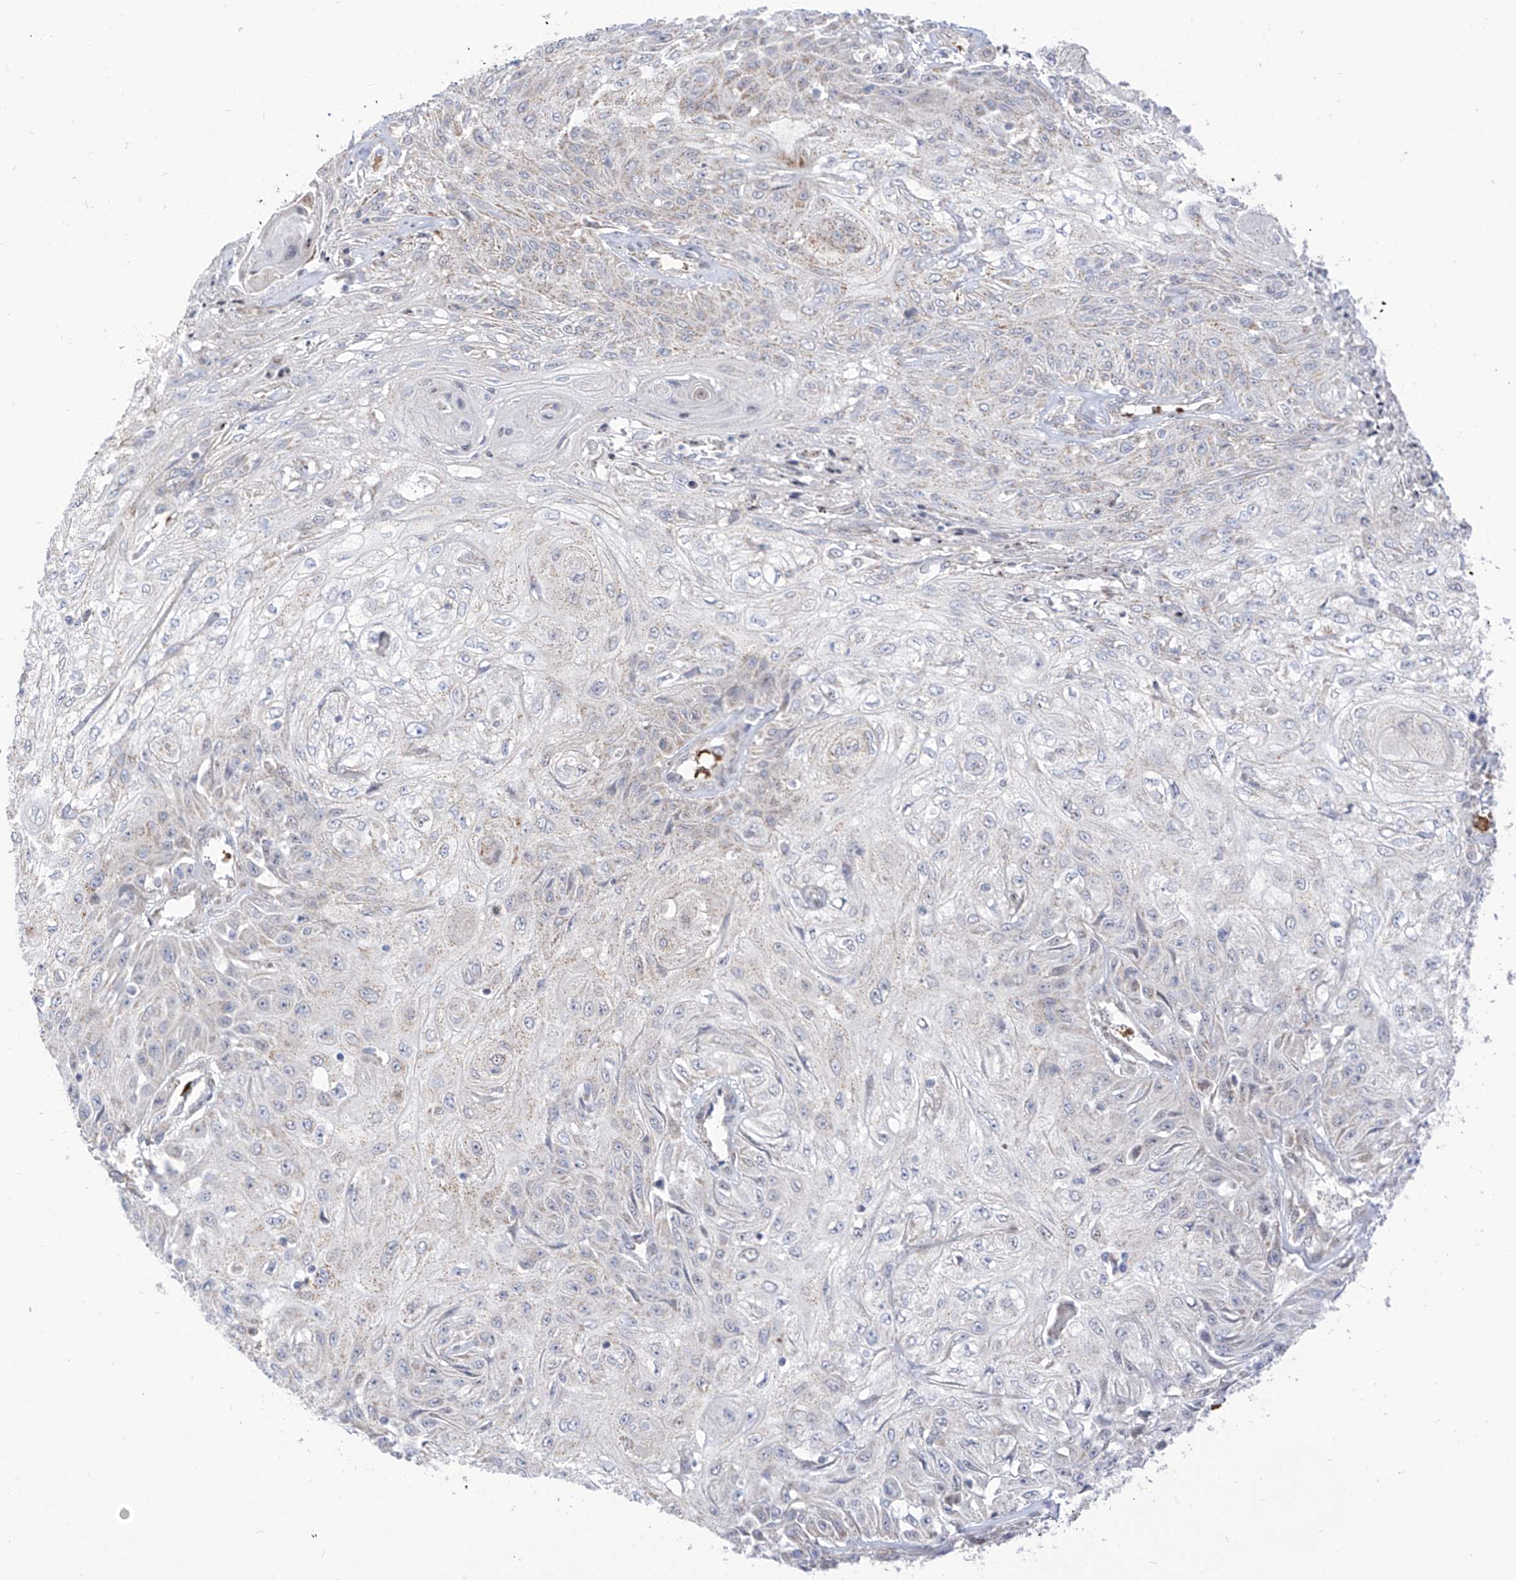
{"staining": {"intensity": "negative", "quantity": "none", "location": "none"}, "tissue": "skin cancer", "cell_type": "Tumor cells", "image_type": "cancer", "snomed": [{"axis": "morphology", "description": "Squamous cell carcinoma, NOS"}, {"axis": "morphology", "description": "Squamous cell carcinoma, metastatic, NOS"}, {"axis": "topography", "description": "Skin"}, {"axis": "topography", "description": "Lymph node"}], "caption": "IHC micrograph of skin cancer stained for a protein (brown), which shows no positivity in tumor cells.", "gene": "ARHGEF40", "patient": {"sex": "male", "age": 75}}